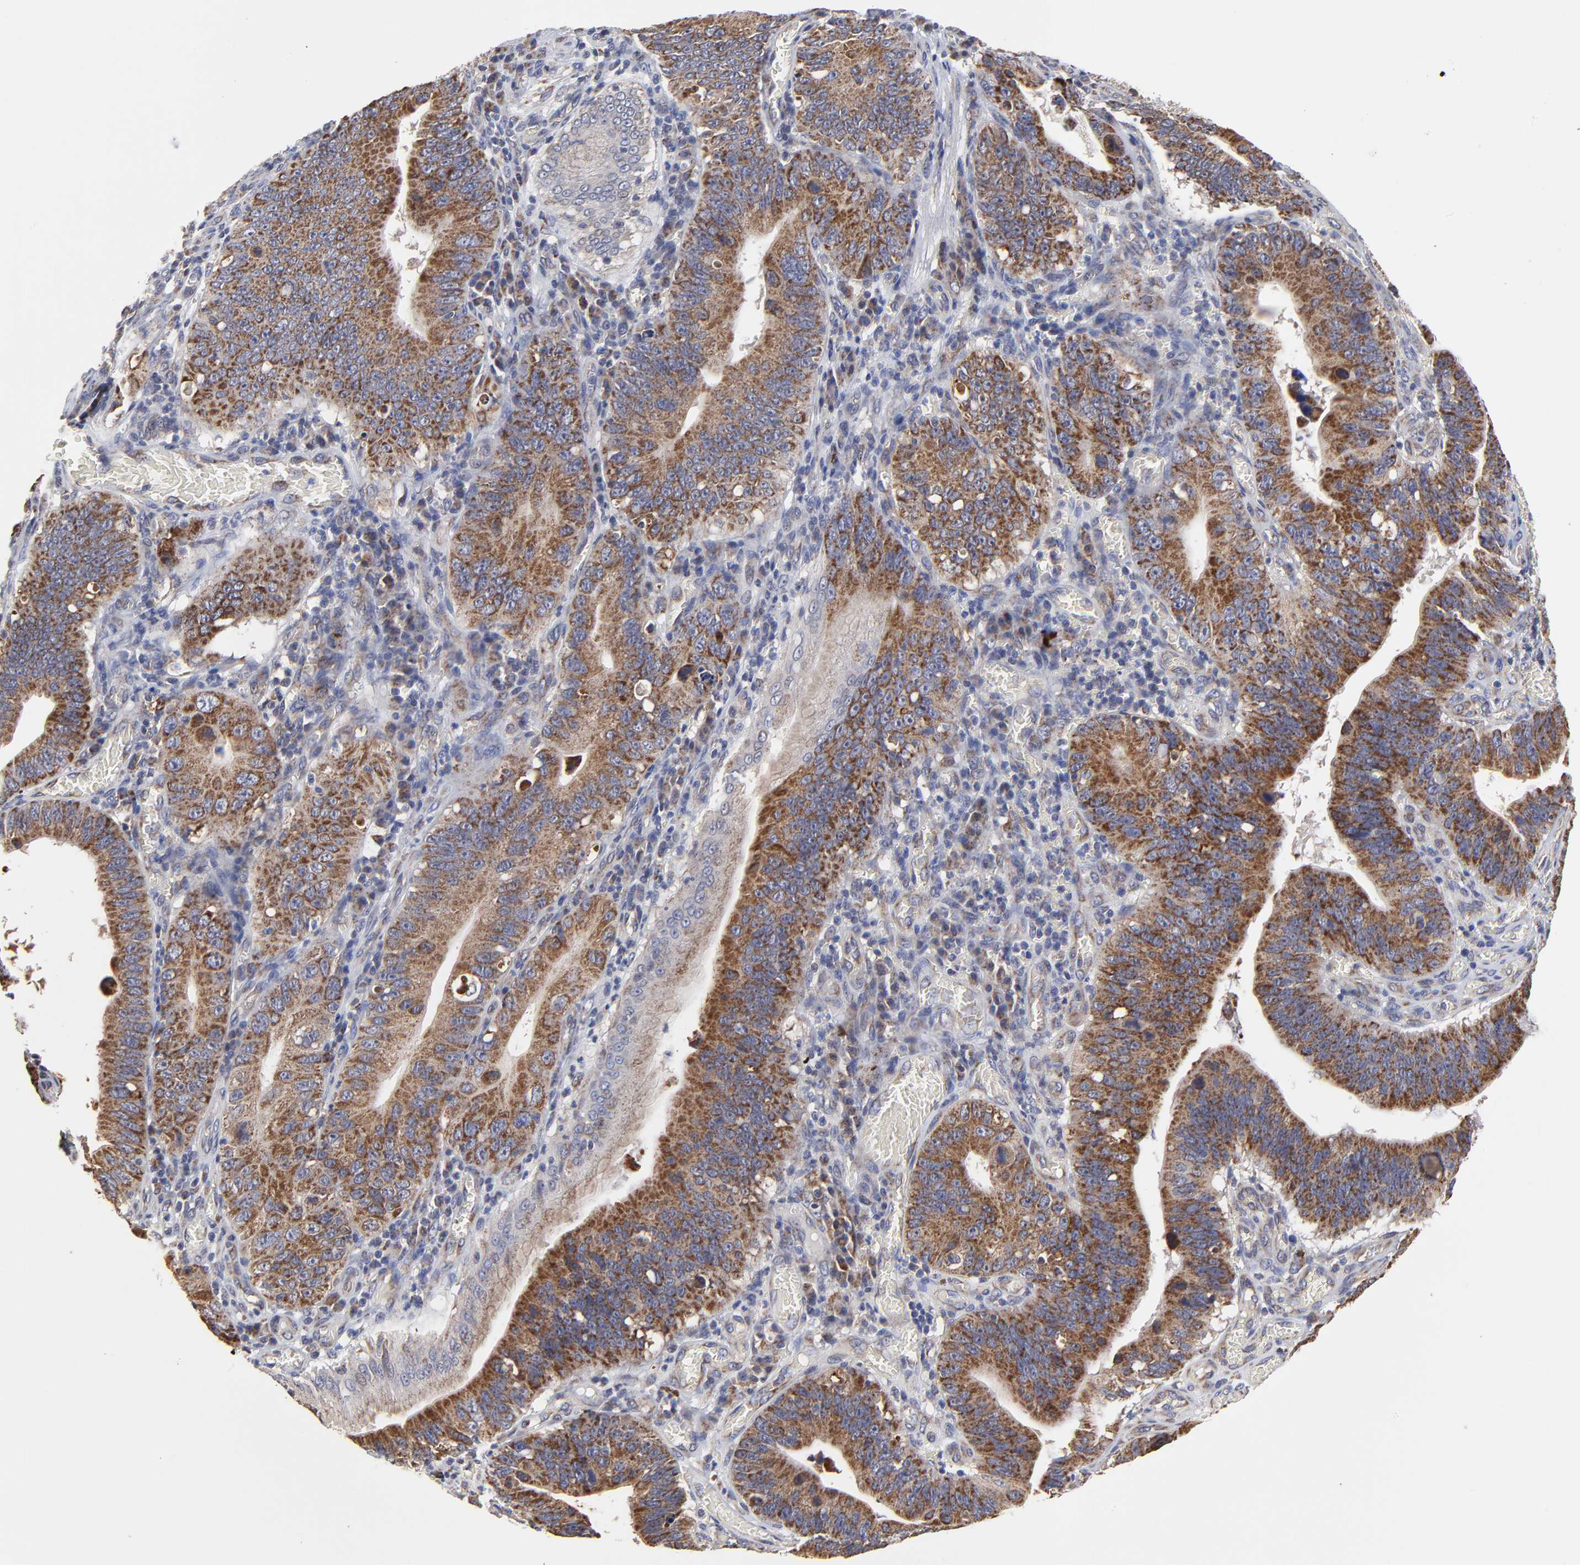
{"staining": {"intensity": "moderate", "quantity": ">75%", "location": "cytoplasmic/membranous"}, "tissue": "stomach cancer", "cell_type": "Tumor cells", "image_type": "cancer", "snomed": [{"axis": "morphology", "description": "Adenocarcinoma, NOS"}, {"axis": "topography", "description": "Stomach"}, {"axis": "topography", "description": "Gastric cardia"}], "caption": "Human stomach cancer stained with a brown dye exhibits moderate cytoplasmic/membranous positive expression in about >75% of tumor cells.", "gene": "ZNF550", "patient": {"sex": "male", "age": 59}}